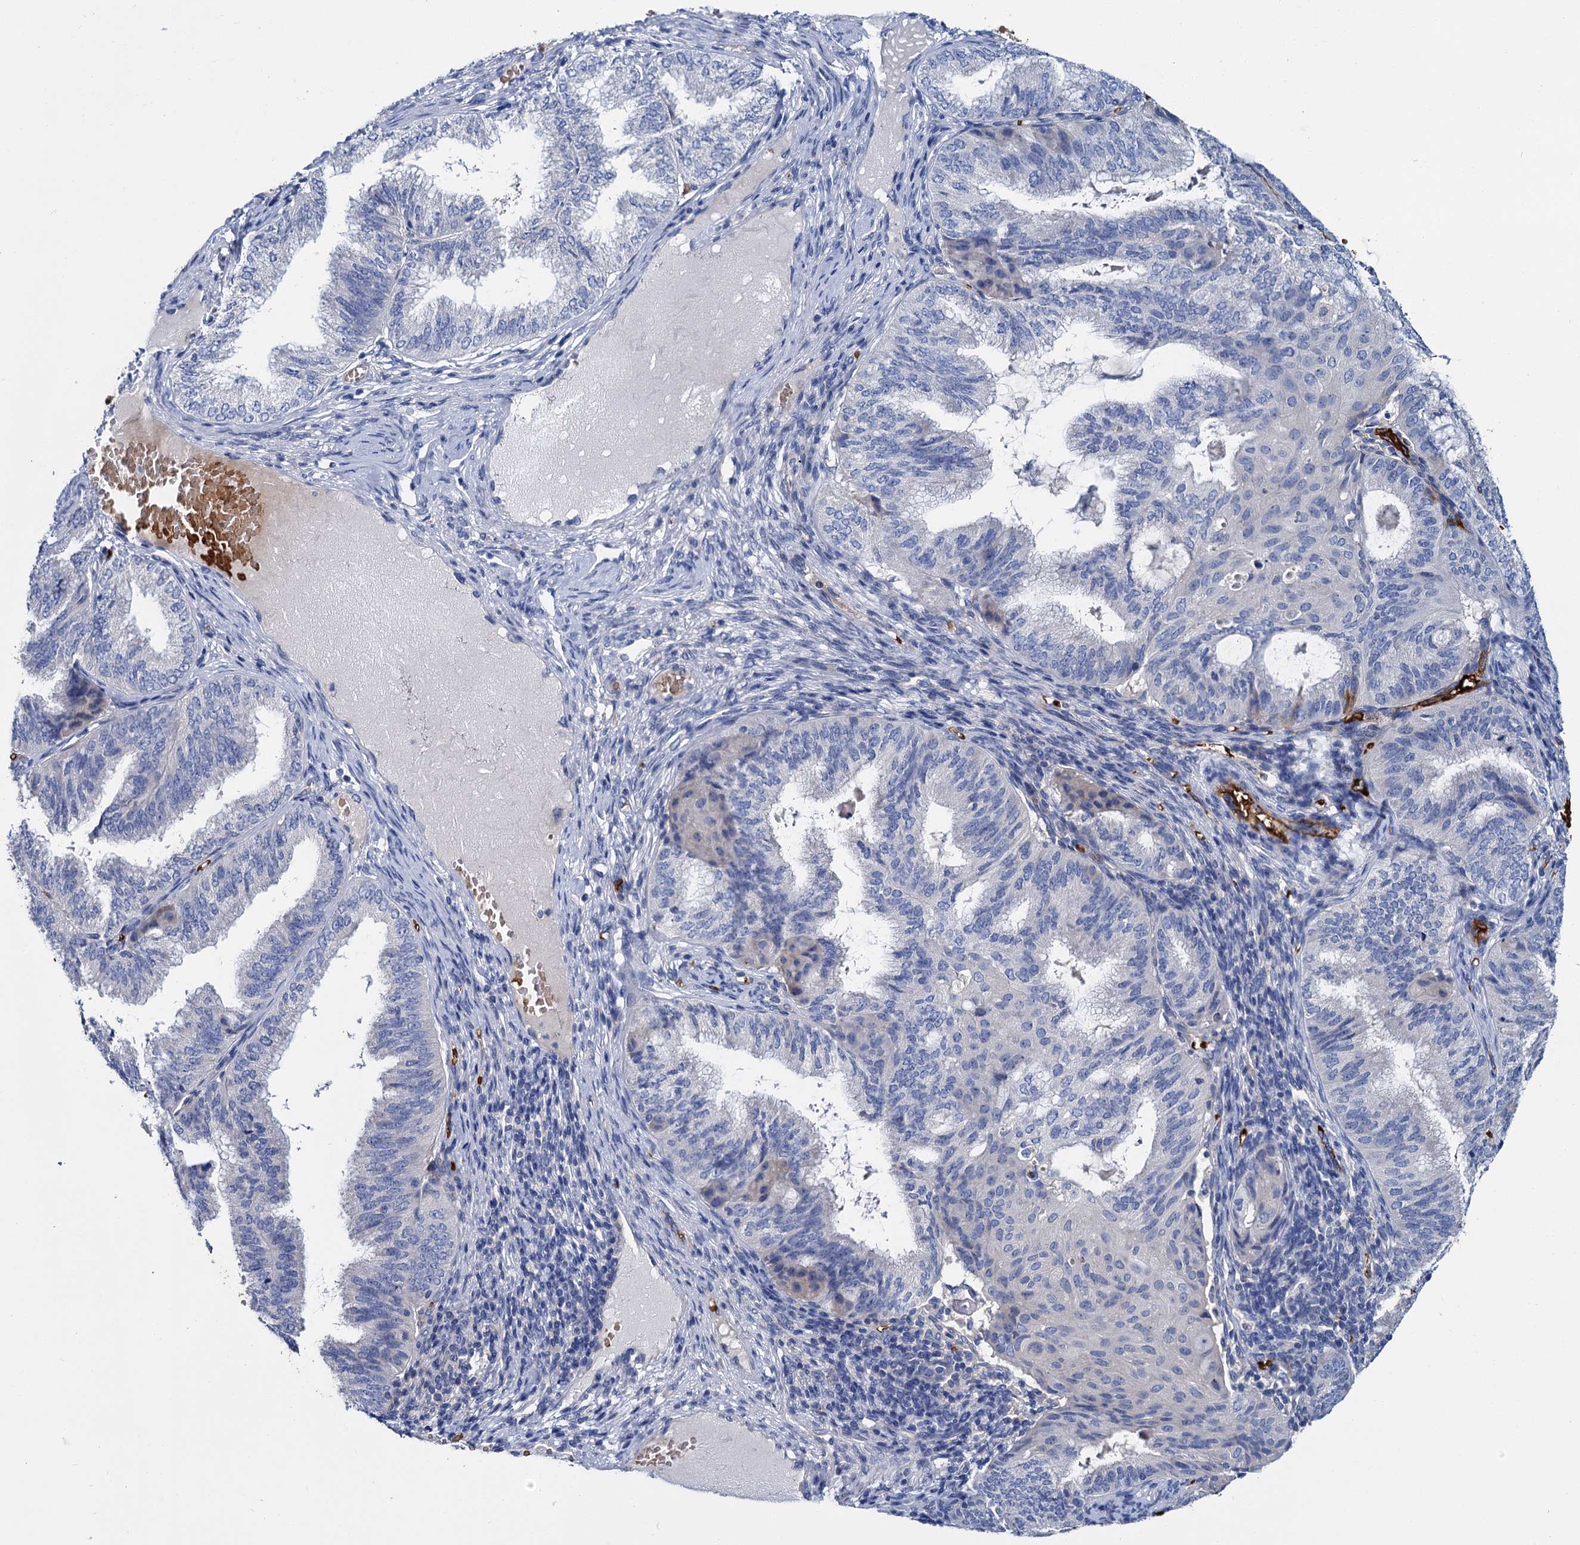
{"staining": {"intensity": "negative", "quantity": "none", "location": "none"}, "tissue": "endometrial cancer", "cell_type": "Tumor cells", "image_type": "cancer", "snomed": [{"axis": "morphology", "description": "Adenocarcinoma, NOS"}, {"axis": "topography", "description": "Endometrium"}], "caption": "Tumor cells show no significant expression in endometrial adenocarcinoma.", "gene": "ATG2A", "patient": {"sex": "female", "age": 49}}